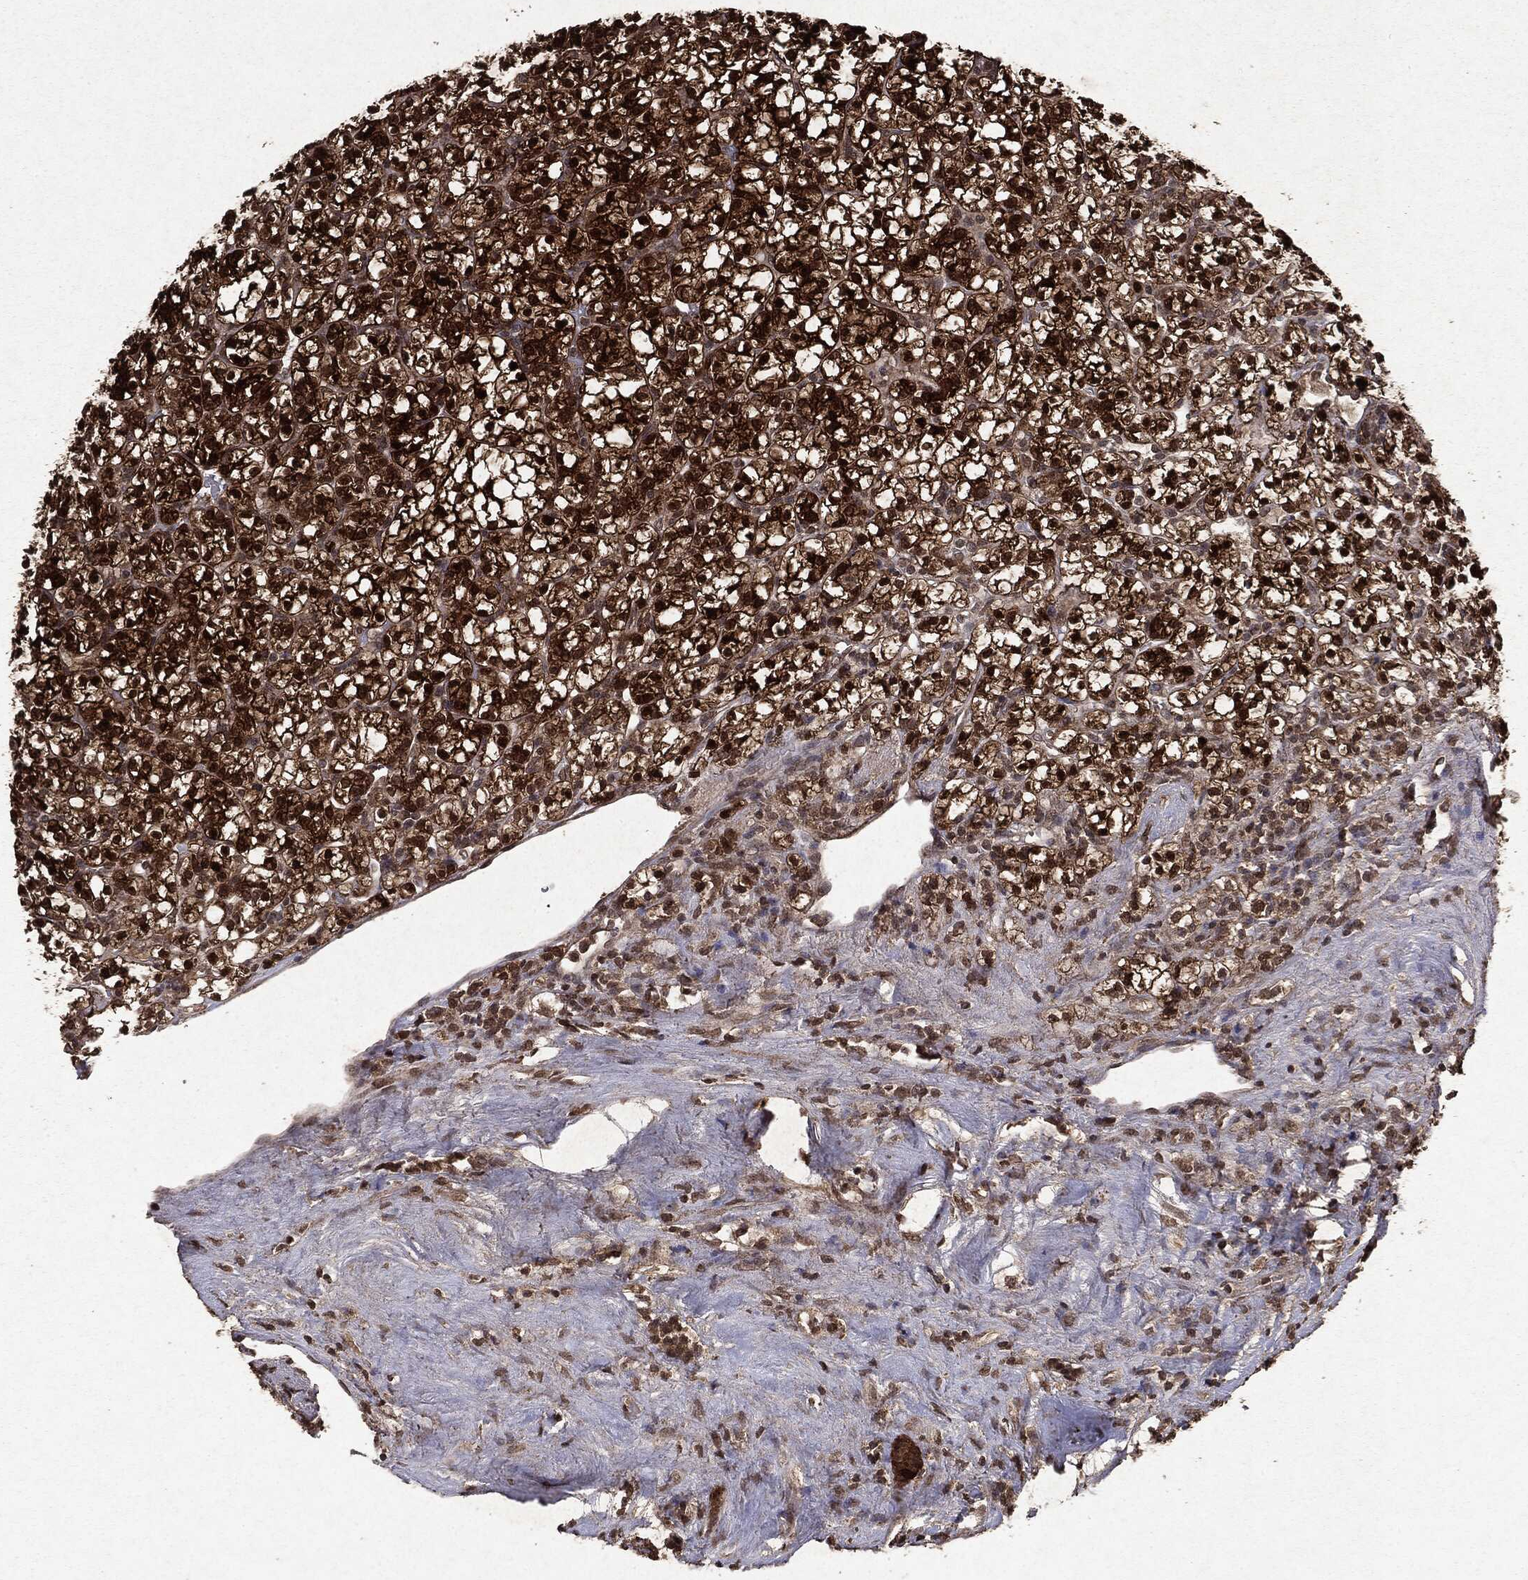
{"staining": {"intensity": "strong", "quantity": ">75%", "location": "cytoplasmic/membranous,nuclear"}, "tissue": "renal cancer", "cell_type": "Tumor cells", "image_type": "cancer", "snomed": [{"axis": "morphology", "description": "Adenocarcinoma, NOS"}, {"axis": "topography", "description": "Kidney"}], "caption": "A micrograph of human adenocarcinoma (renal) stained for a protein shows strong cytoplasmic/membranous and nuclear brown staining in tumor cells.", "gene": "PEBP1", "patient": {"sex": "female", "age": 89}}